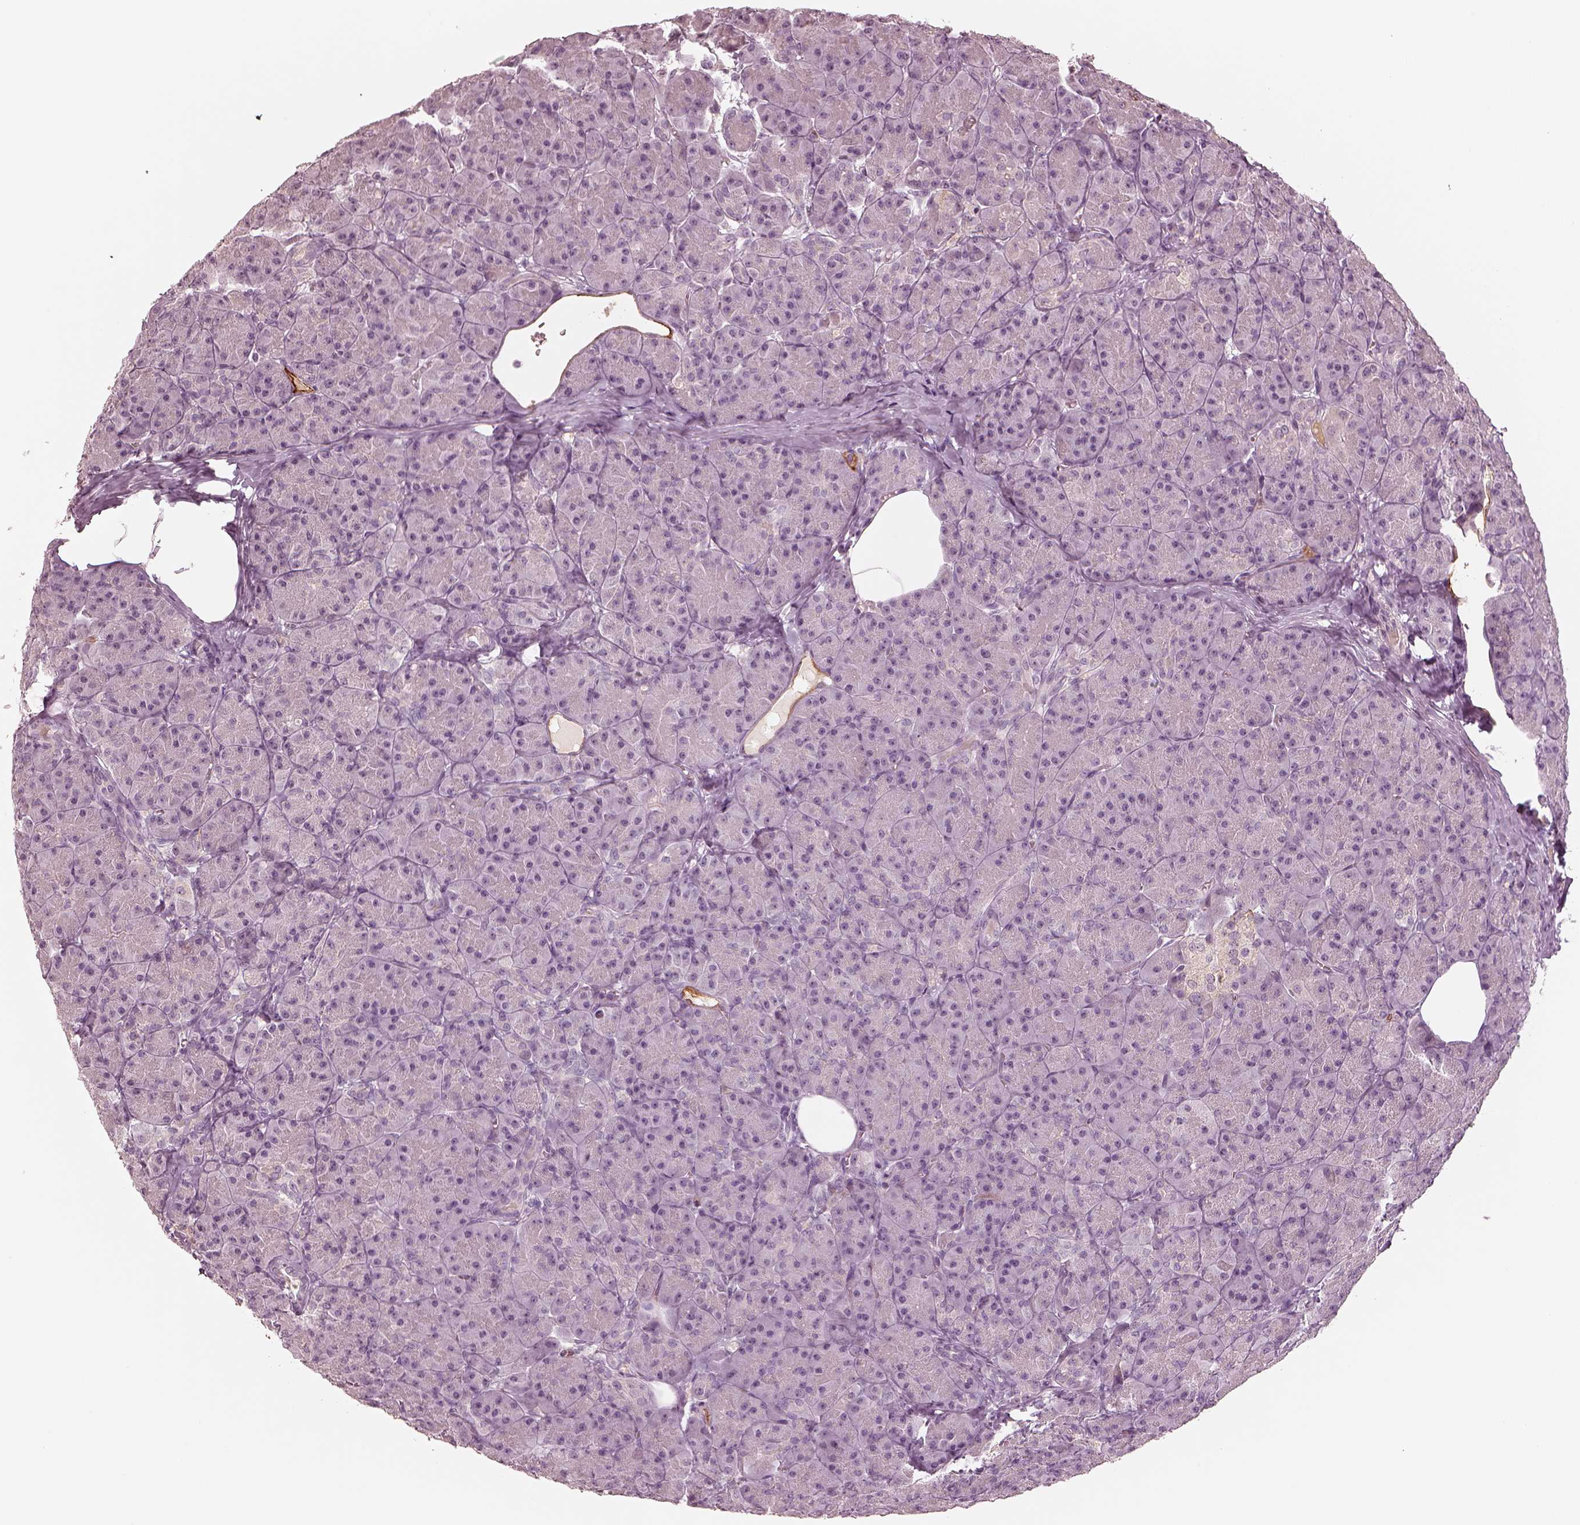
{"staining": {"intensity": "negative", "quantity": "none", "location": "none"}, "tissue": "pancreas", "cell_type": "Exocrine glandular cells", "image_type": "normal", "snomed": [{"axis": "morphology", "description": "Normal tissue, NOS"}, {"axis": "topography", "description": "Pancreas"}], "caption": "Immunohistochemistry (IHC) image of unremarkable human pancreas stained for a protein (brown), which shows no positivity in exocrine glandular cells. (Brightfield microscopy of DAB (3,3'-diaminobenzidine) immunohistochemistry at high magnification).", "gene": "MADCAM1", "patient": {"sex": "male", "age": 57}}